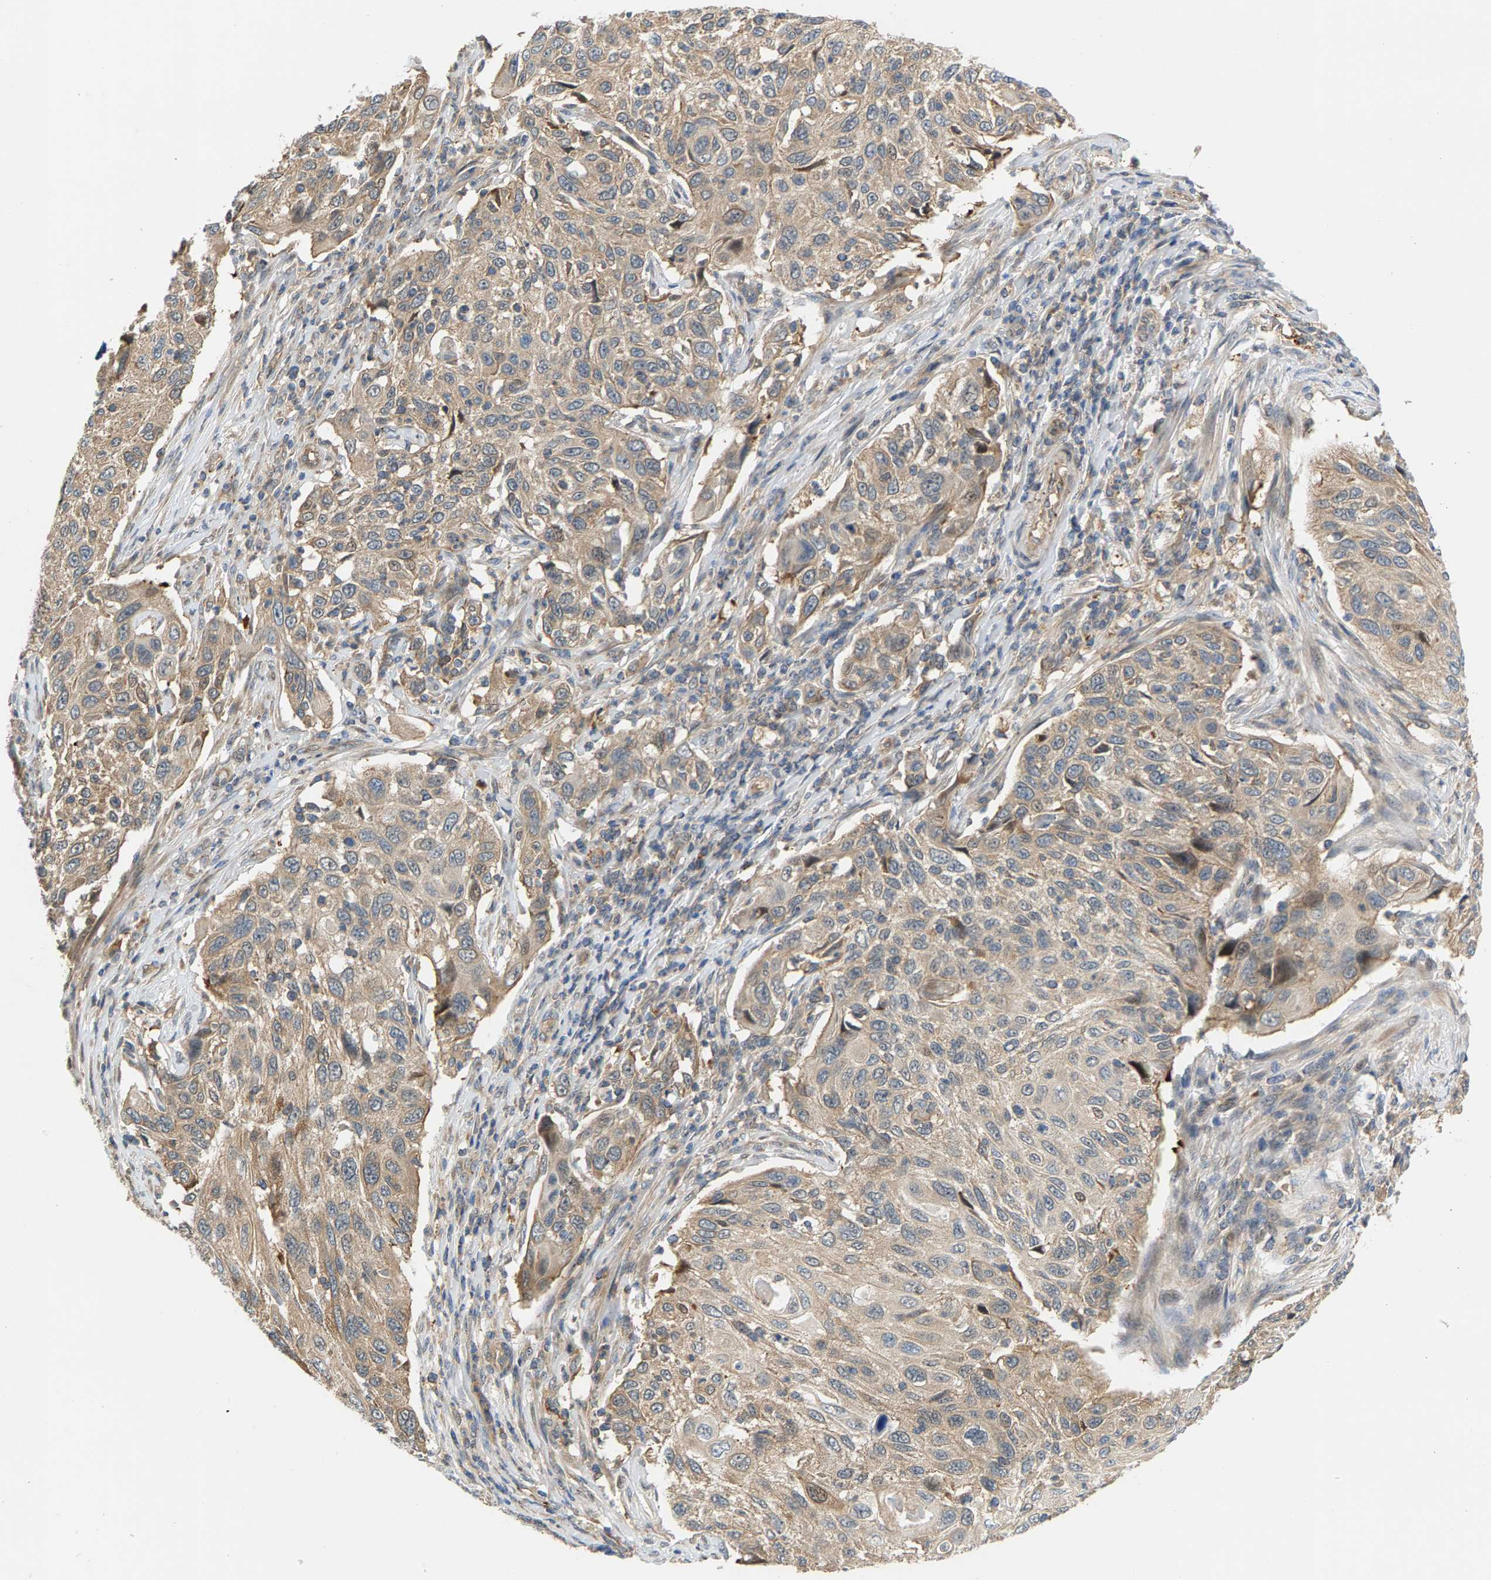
{"staining": {"intensity": "moderate", "quantity": "25%-75%", "location": "cytoplasmic/membranous"}, "tissue": "cervical cancer", "cell_type": "Tumor cells", "image_type": "cancer", "snomed": [{"axis": "morphology", "description": "Squamous cell carcinoma, NOS"}, {"axis": "topography", "description": "Cervix"}], "caption": "Approximately 25%-75% of tumor cells in human cervical cancer show moderate cytoplasmic/membranous protein staining as visualized by brown immunohistochemical staining.", "gene": "KRTAP27-1", "patient": {"sex": "female", "age": 70}}